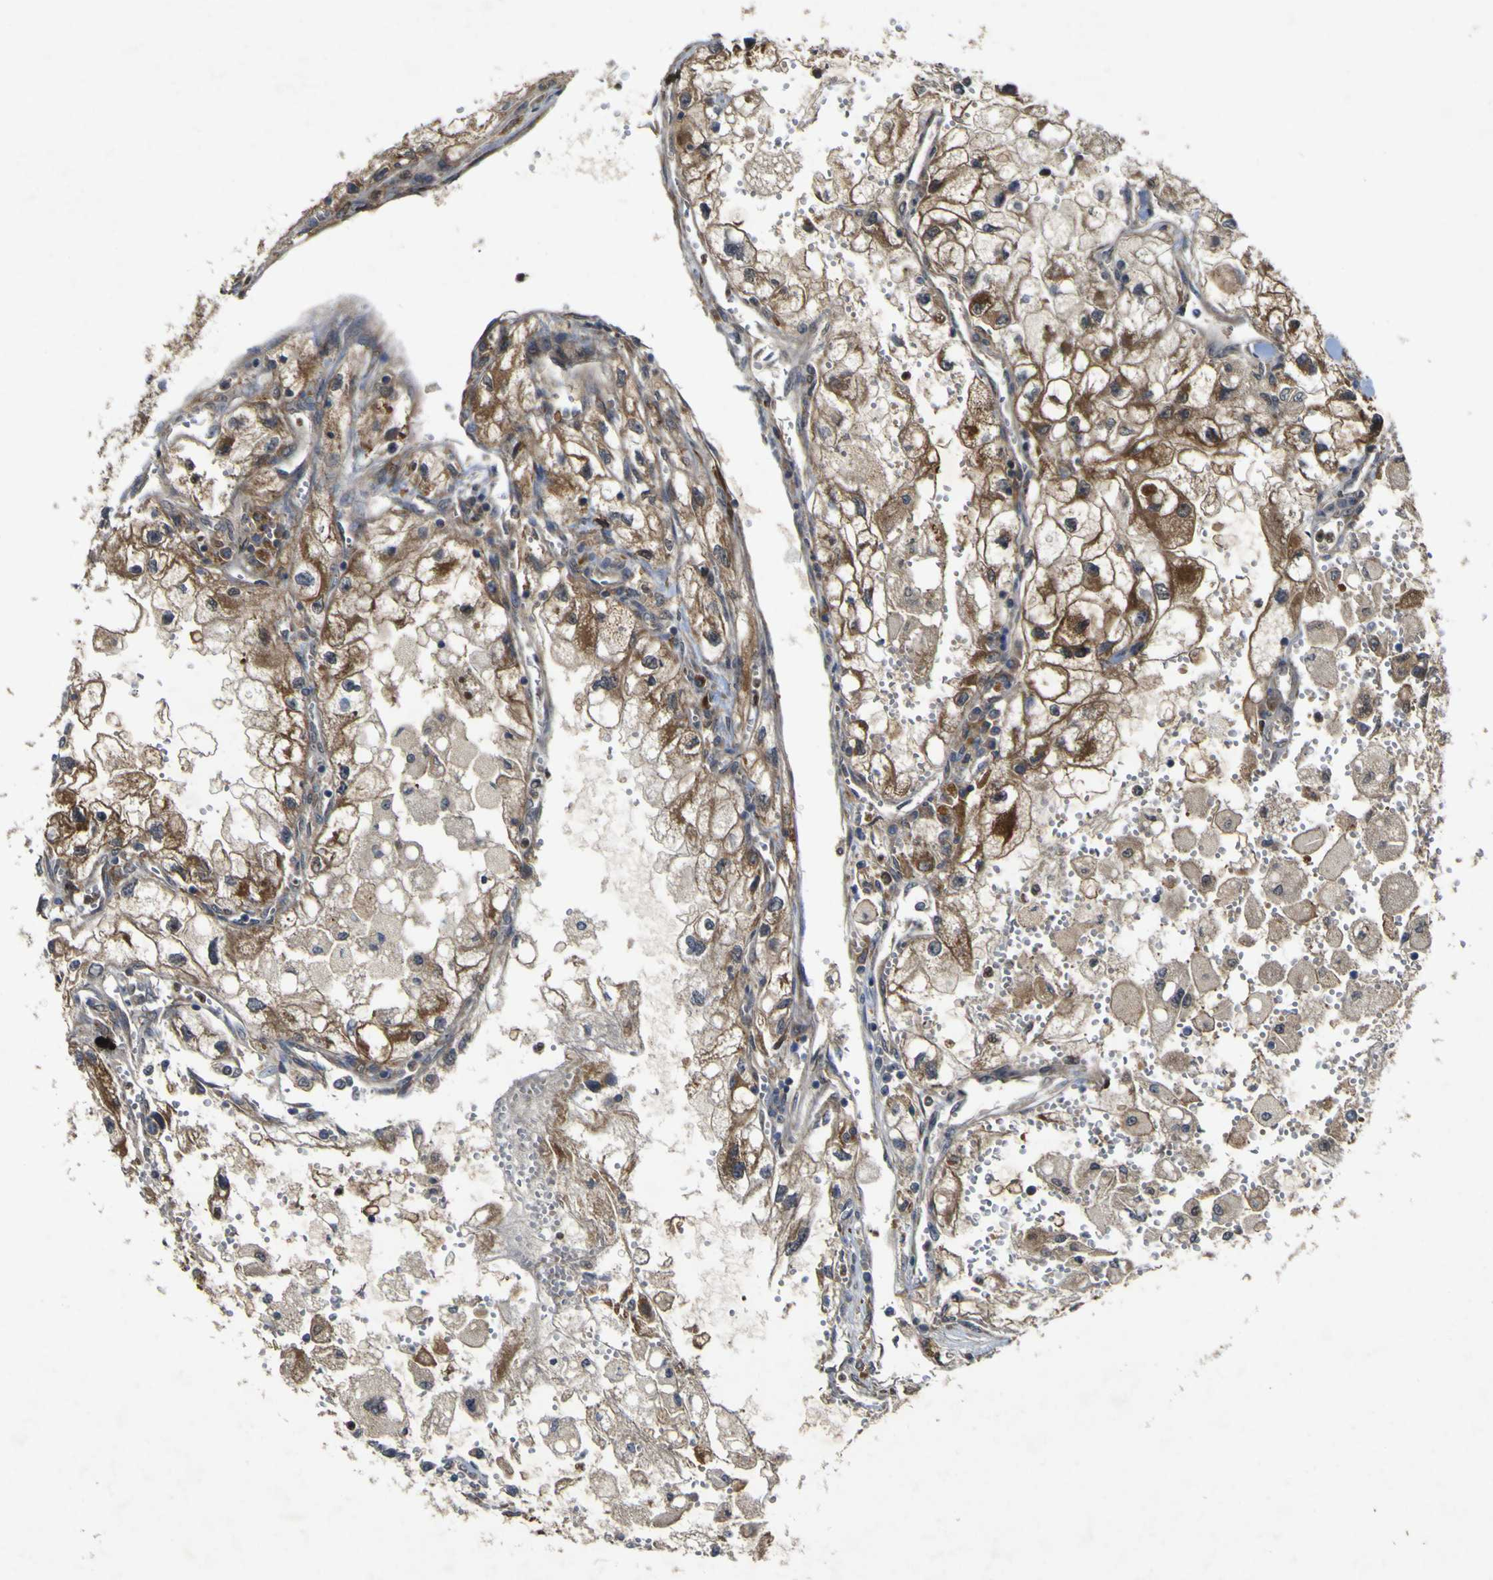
{"staining": {"intensity": "moderate", "quantity": ">75%", "location": "cytoplasmic/membranous"}, "tissue": "renal cancer", "cell_type": "Tumor cells", "image_type": "cancer", "snomed": [{"axis": "morphology", "description": "Adenocarcinoma, NOS"}, {"axis": "topography", "description": "Kidney"}], "caption": "Brown immunohistochemical staining in adenocarcinoma (renal) demonstrates moderate cytoplasmic/membranous positivity in about >75% of tumor cells.", "gene": "IRAK2", "patient": {"sex": "female", "age": 70}}